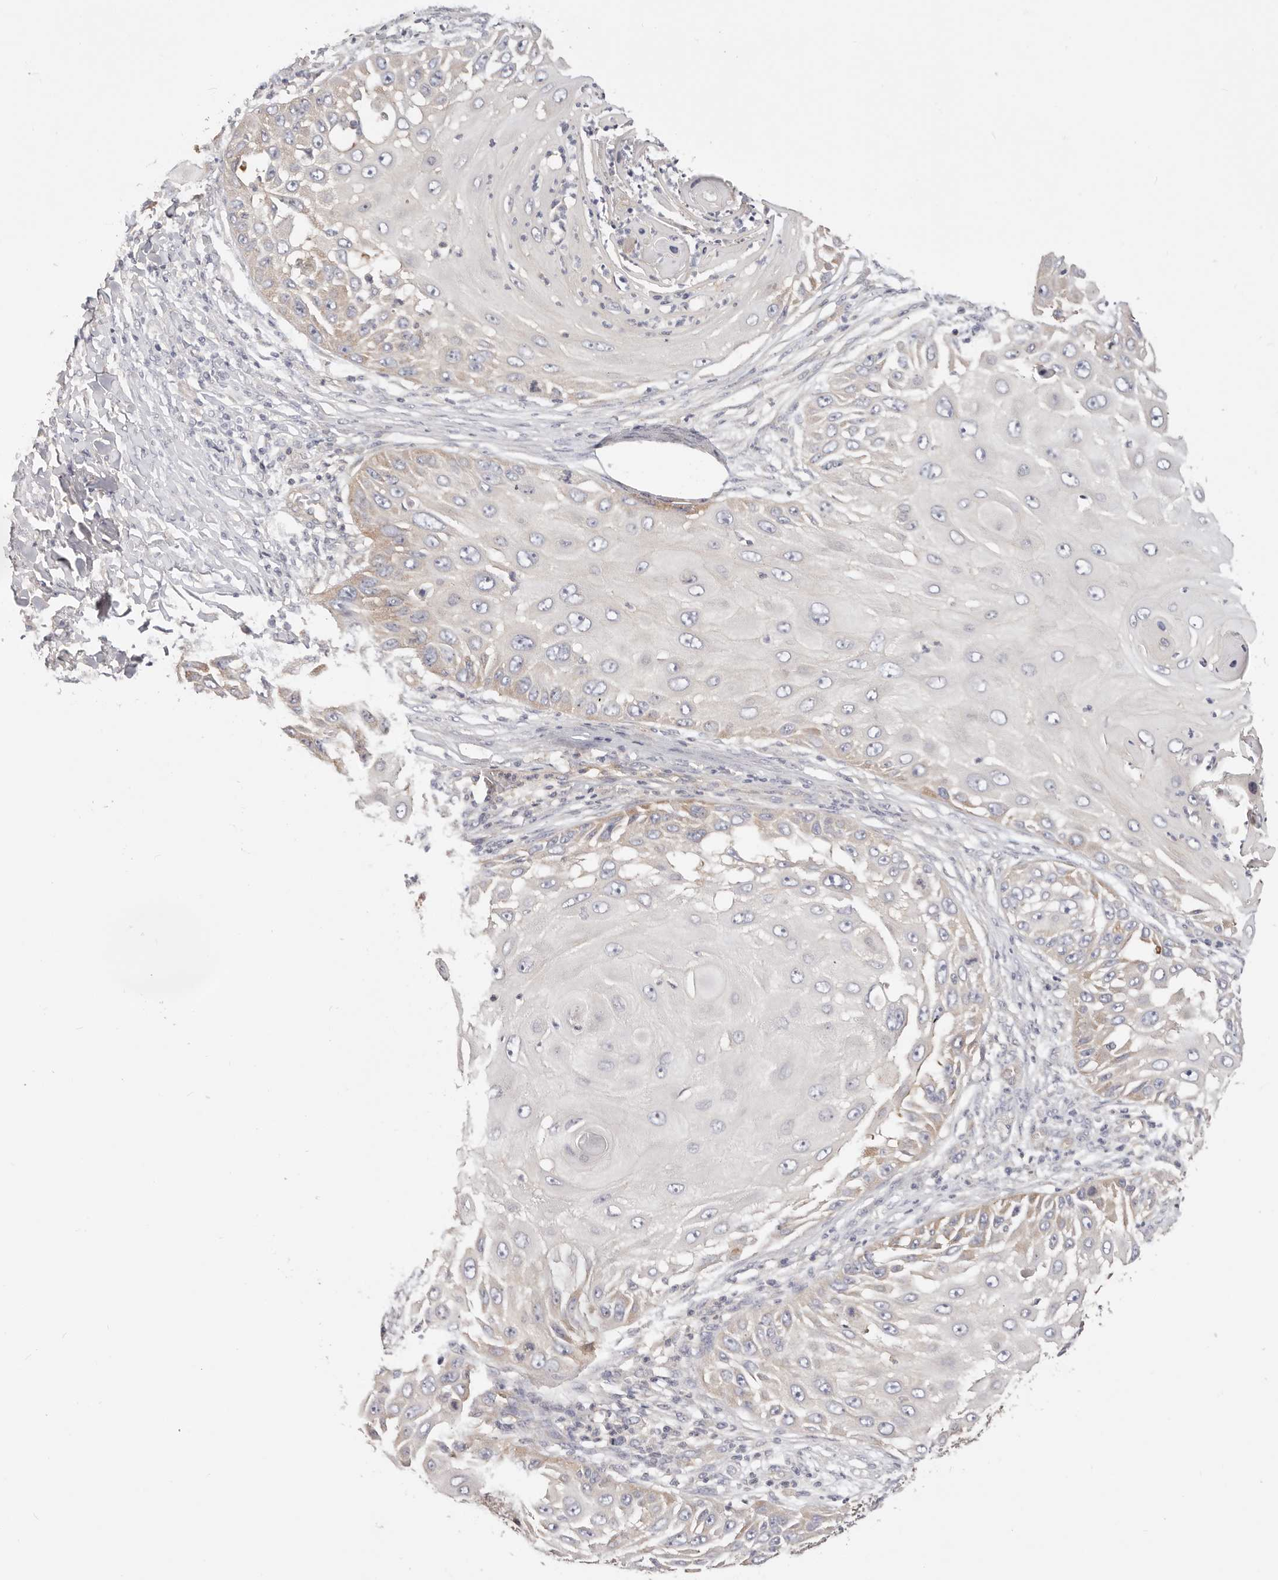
{"staining": {"intensity": "weak", "quantity": "25%-75%", "location": "cytoplasmic/membranous"}, "tissue": "skin cancer", "cell_type": "Tumor cells", "image_type": "cancer", "snomed": [{"axis": "morphology", "description": "Squamous cell carcinoma, NOS"}, {"axis": "topography", "description": "Skin"}], "caption": "This is an image of immunohistochemistry (IHC) staining of skin cancer (squamous cell carcinoma), which shows weak positivity in the cytoplasmic/membranous of tumor cells.", "gene": "KCMF1", "patient": {"sex": "female", "age": 44}}